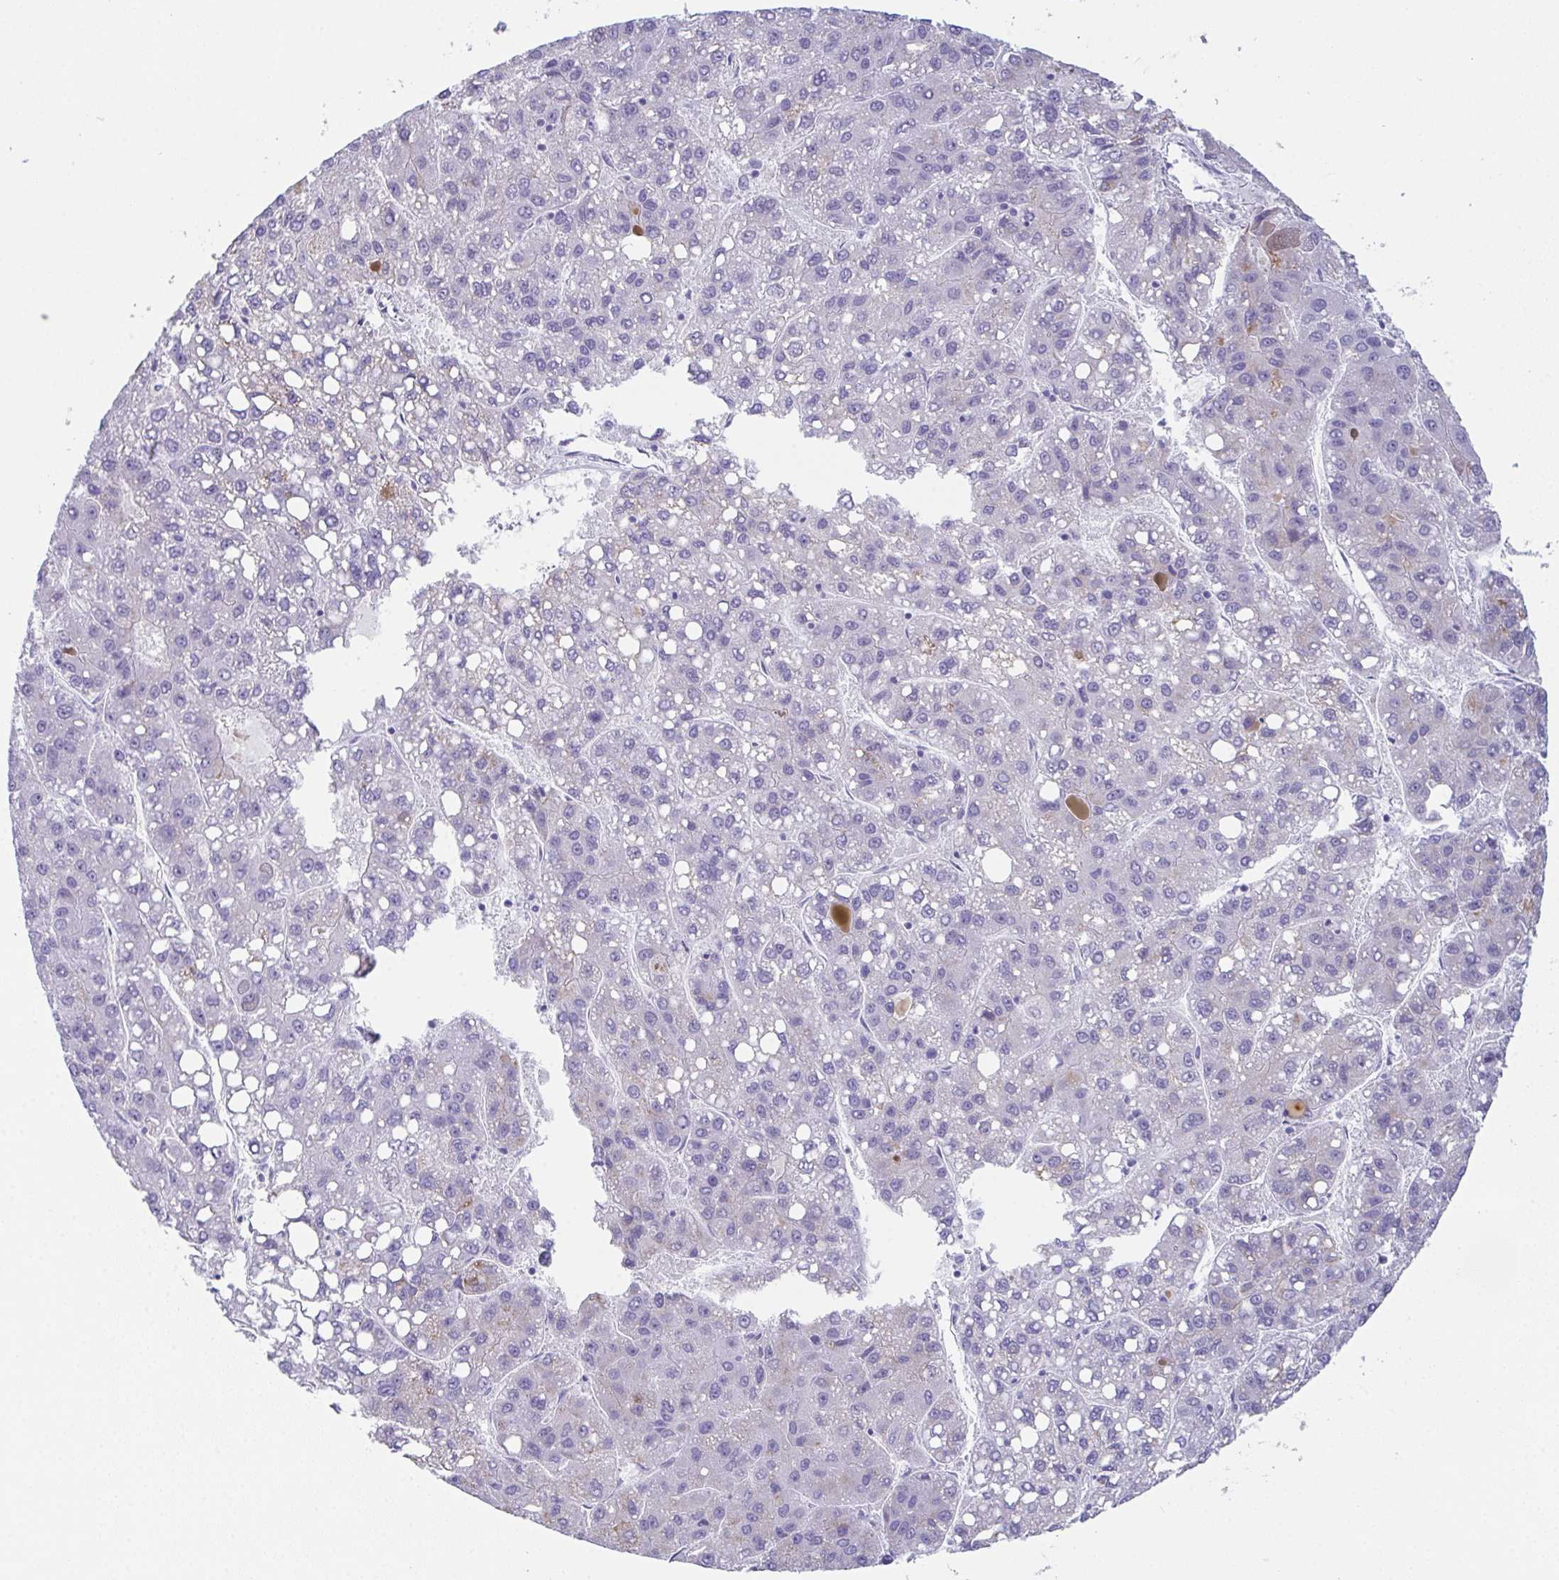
{"staining": {"intensity": "moderate", "quantity": "<25%", "location": "cytoplasmic/membranous"}, "tissue": "liver cancer", "cell_type": "Tumor cells", "image_type": "cancer", "snomed": [{"axis": "morphology", "description": "Carcinoma, Hepatocellular, NOS"}, {"axis": "topography", "description": "Liver"}], "caption": "Immunohistochemistry (DAB (3,3'-diaminobenzidine)) staining of hepatocellular carcinoma (liver) displays moderate cytoplasmic/membranous protein expression in about <25% of tumor cells.", "gene": "TEX19", "patient": {"sex": "female", "age": 82}}